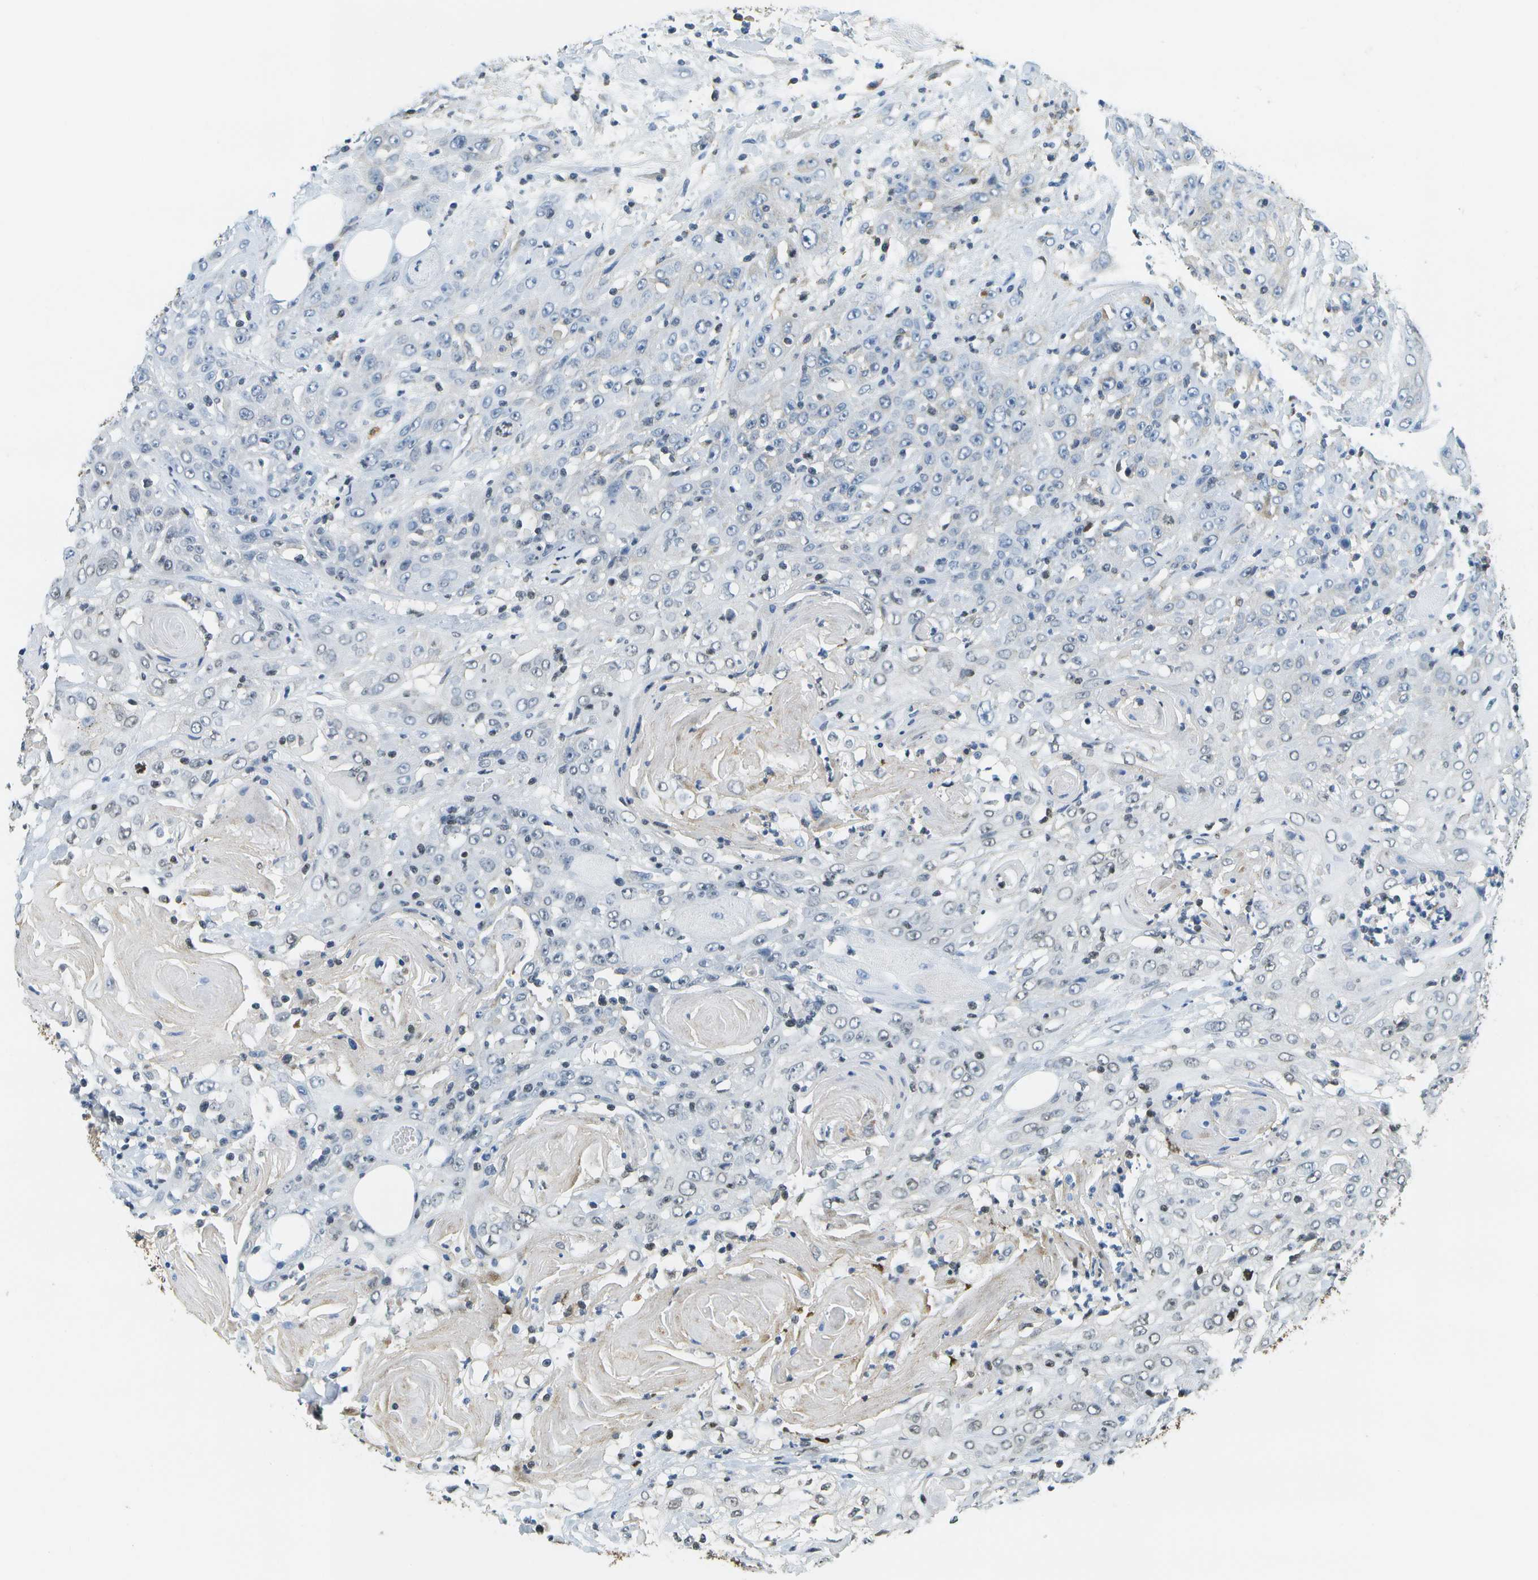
{"staining": {"intensity": "negative", "quantity": "none", "location": "none"}, "tissue": "head and neck cancer", "cell_type": "Tumor cells", "image_type": "cancer", "snomed": [{"axis": "morphology", "description": "Squamous cell carcinoma, NOS"}, {"axis": "topography", "description": "Head-Neck"}], "caption": "There is no significant staining in tumor cells of squamous cell carcinoma (head and neck).", "gene": "SERPINA1", "patient": {"sex": "female", "age": 84}}